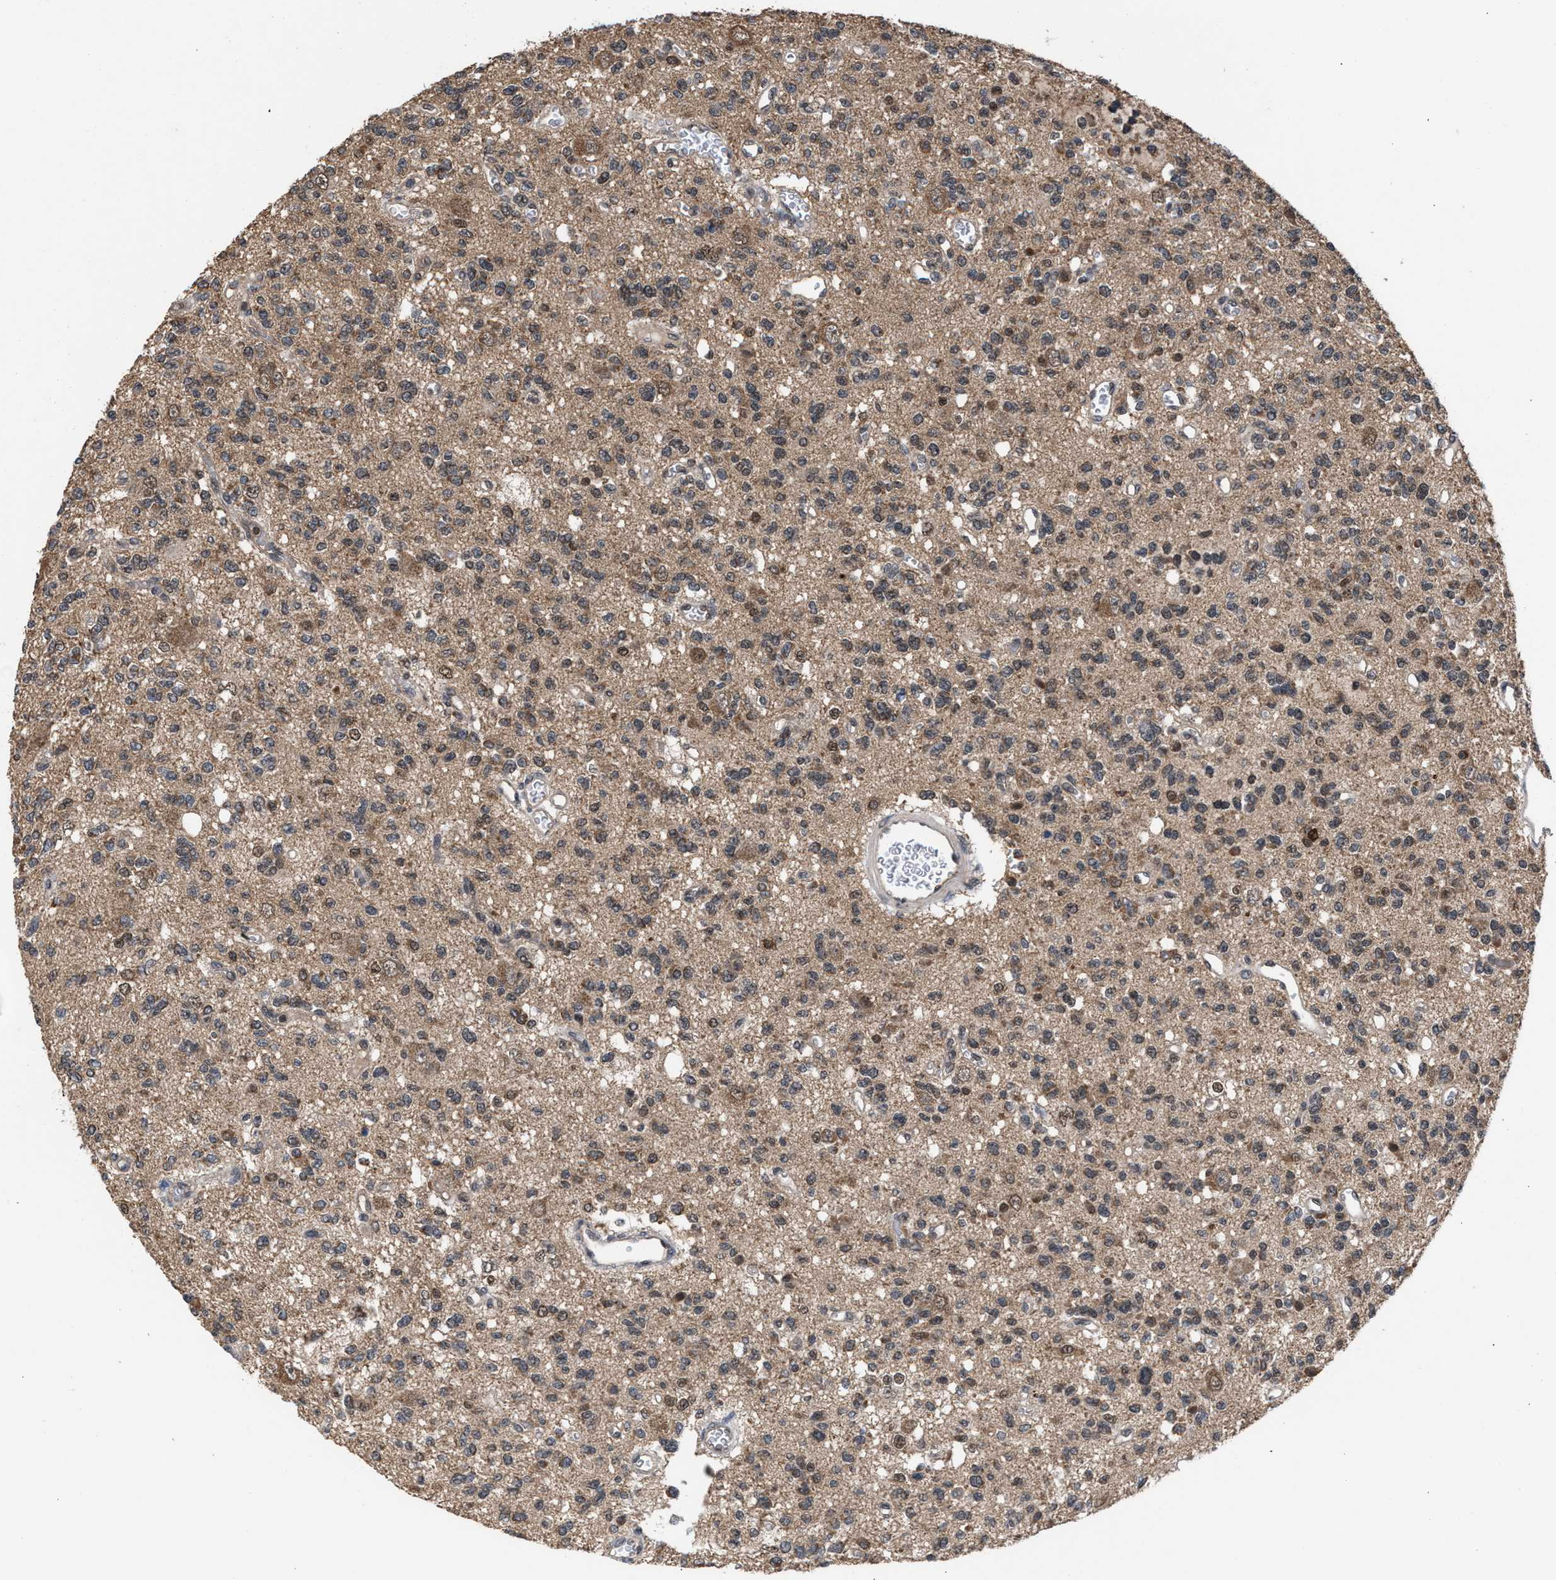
{"staining": {"intensity": "moderate", "quantity": "25%-75%", "location": "cytoplasmic/membranous"}, "tissue": "glioma", "cell_type": "Tumor cells", "image_type": "cancer", "snomed": [{"axis": "morphology", "description": "Glioma, malignant, Low grade"}, {"axis": "topography", "description": "Brain"}], "caption": "Brown immunohistochemical staining in human low-grade glioma (malignant) shows moderate cytoplasmic/membranous expression in approximately 25%-75% of tumor cells. The staining is performed using DAB (3,3'-diaminobenzidine) brown chromogen to label protein expression. The nuclei are counter-stained blue using hematoxylin.", "gene": "C9orf78", "patient": {"sex": "male", "age": 38}}